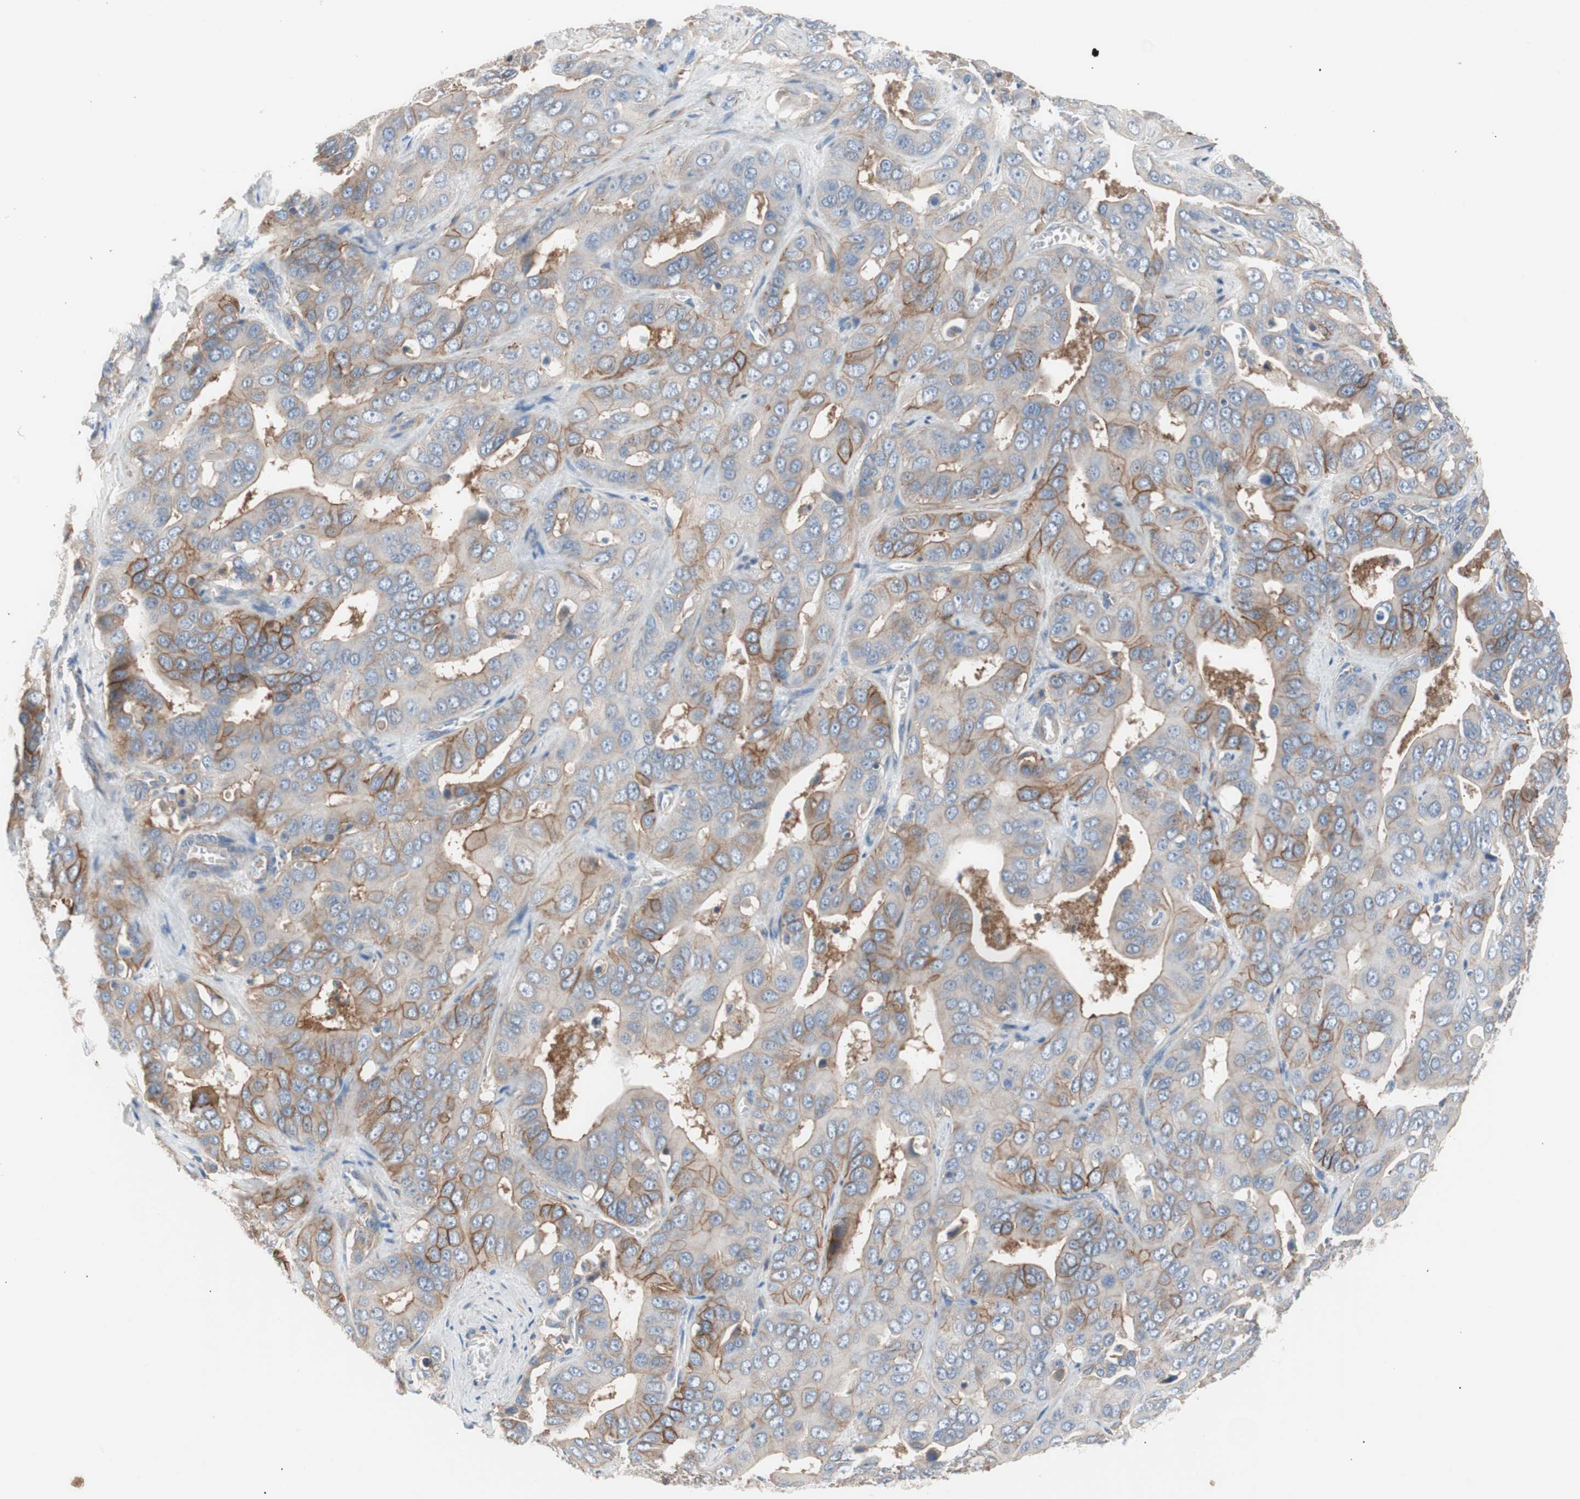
{"staining": {"intensity": "moderate", "quantity": "25%-75%", "location": "cytoplasmic/membranous"}, "tissue": "liver cancer", "cell_type": "Tumor cells", "image_type": "cancer", "snomed": [{"axis": "morphology", "description": "Cholangiocarcinoma"}, {"axis": "topography", "description": "Liver"}], "caption": "The image displays immunohistochemical staining of liver cancer (cholangiocarcinoma). There is moderate cytoplasmic/membranous expression is identified in about 25%-75% of tumor cells.", "gene": "GPR160", "patient": {"sex": "female", "age": 52}}